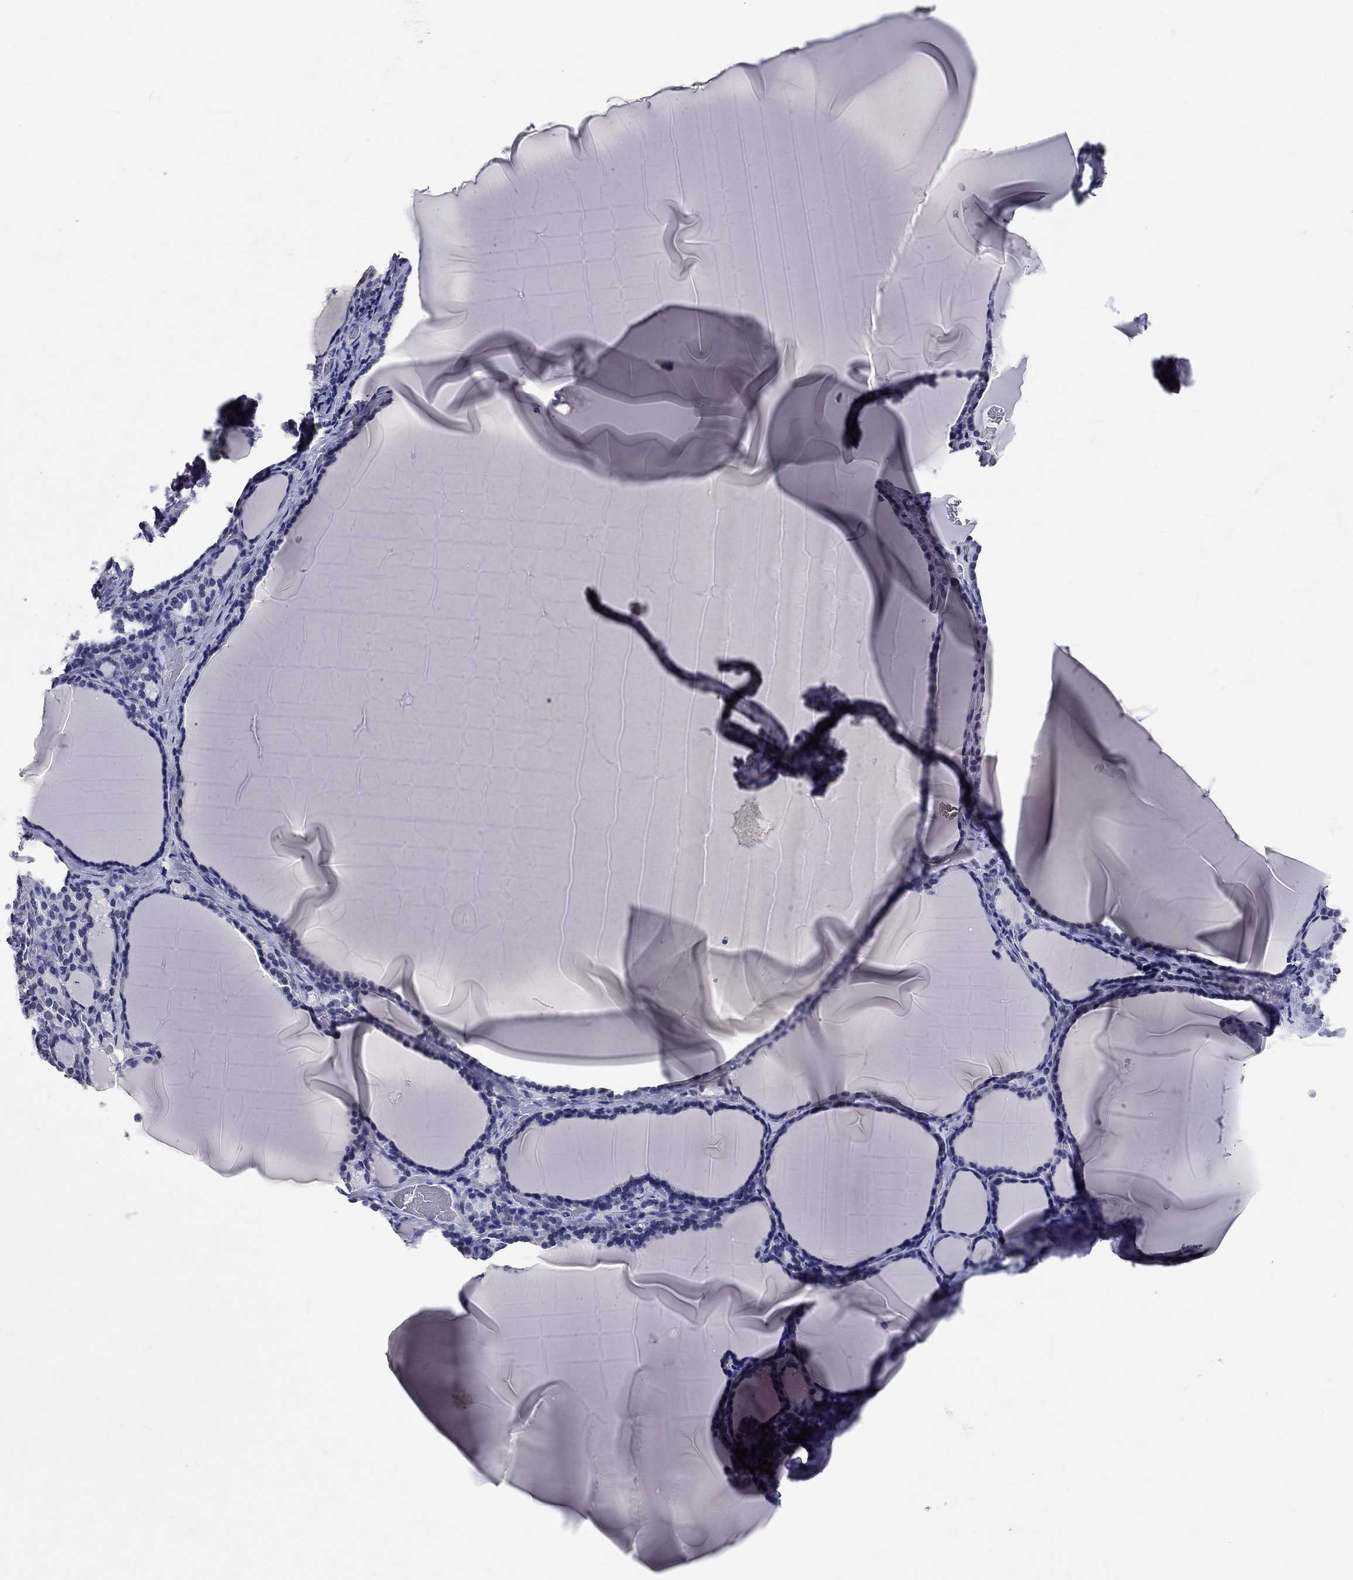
{"staining": {"intensity": "negative", "quantity": "none", "location": "none"}, "tissue": "thyroid gland", "cell_type": "Glandular cells", "image_type": "normal", "snomed": [{"axis": "morphology", "description": "Normal tissue, NOS"}, {"axis": "morphology", "description": "Hyperplasia, NOS"}, {"axis": "topography", "description": "Thyroid gland"}], "caption": "Immunohistochemistry (IHC) micrograph of unremarkable thyroid gland: thyroid gland stained with DAB (3,3'-diaminobenzidine) exhibits no significant protein positivity in glandular cells. The staining is performed using DAB (3,3'-diaminobenzidine) brown chromogen with nuclei counter-stained in using hematoxylin.", "gene": "GRIN1", "patient": {"sex": "female", "age": 27}}